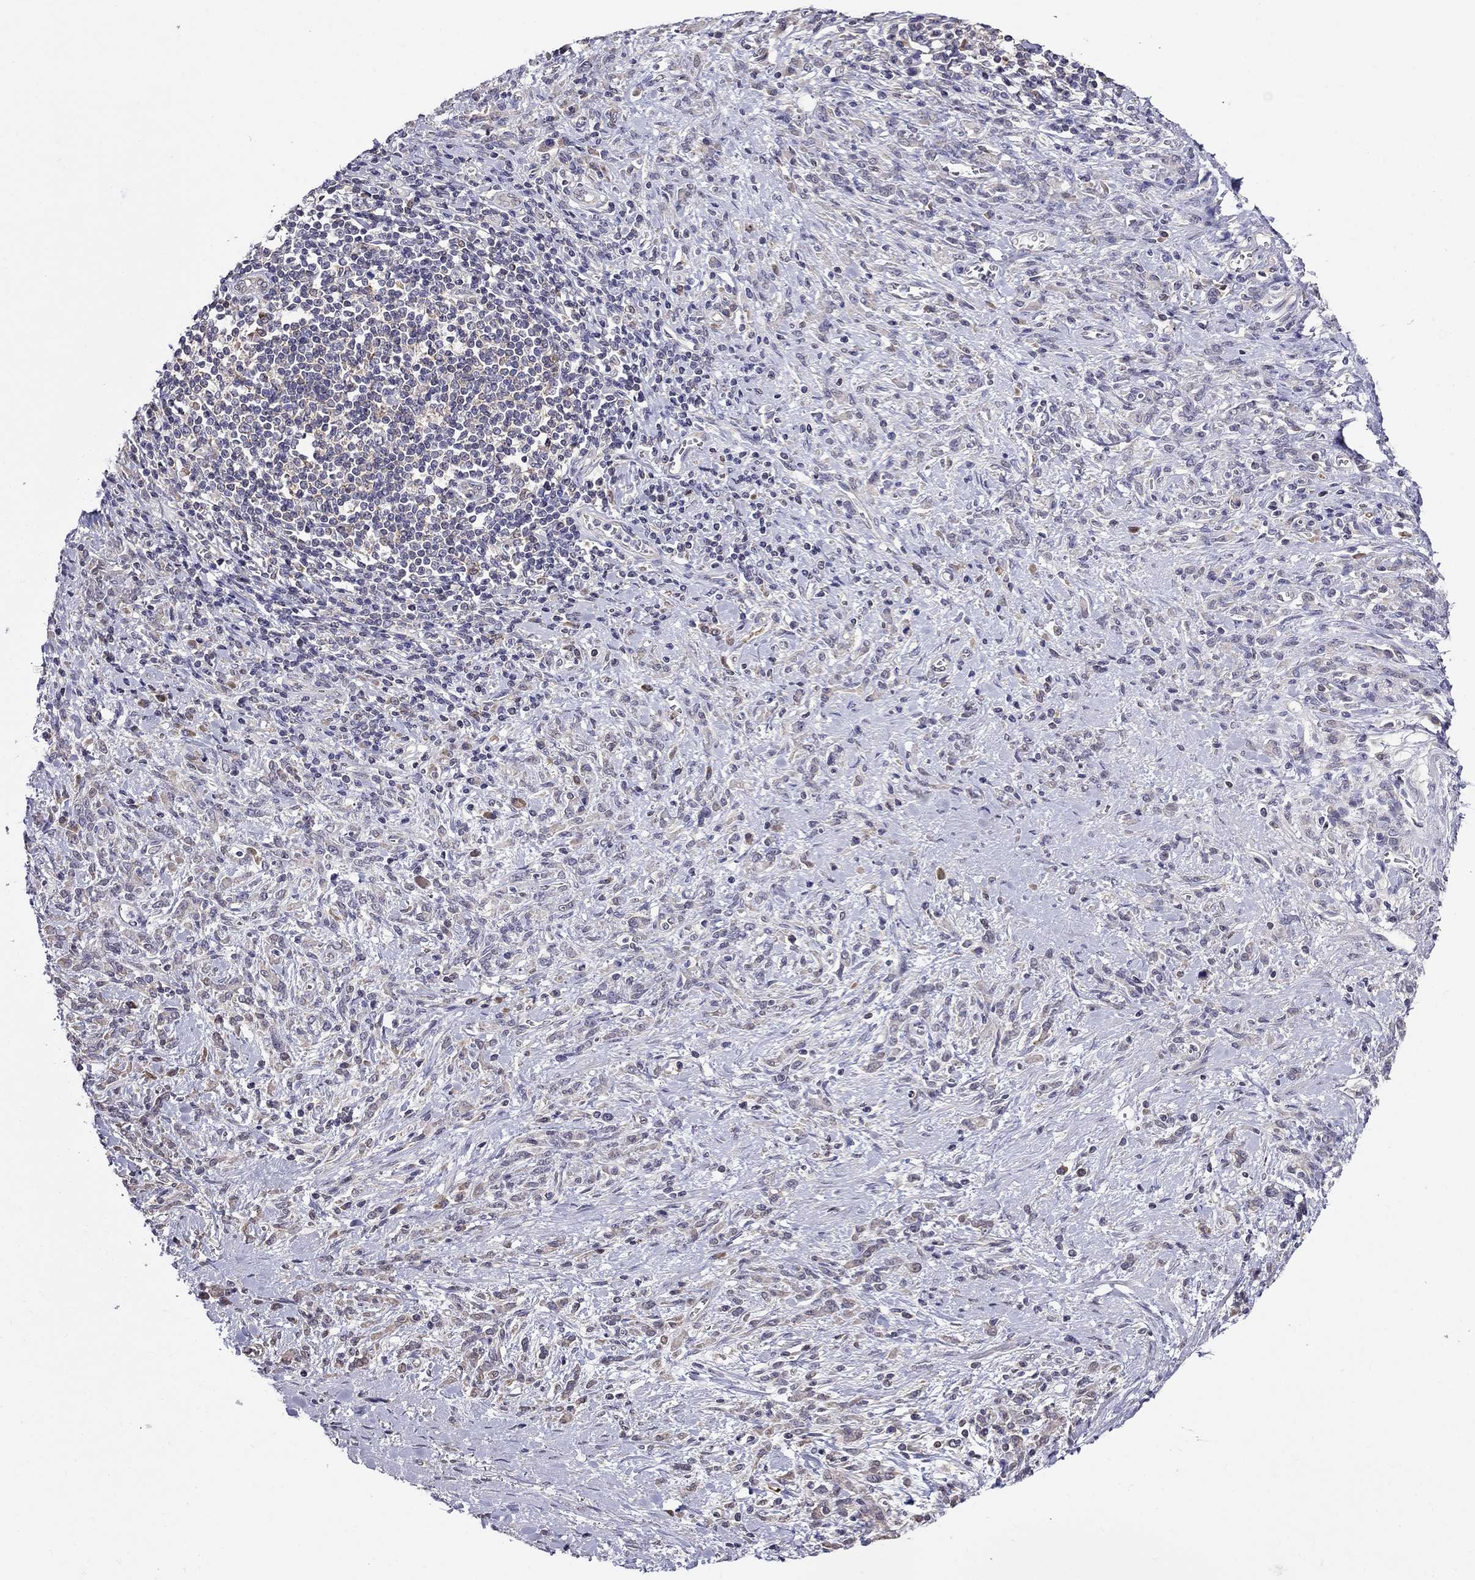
{"staining": {"intensity": "weak", "quantity": "<25%", "location": "cytoplasmic/membranous"}, "tissue": "stomach cancer", "cell_type": "Tumor cells", "image_type": "cancer", "snomed": [{"axis": "morphology", "description": "Adenocarcinoma, NOS"}, {"axis": "topography", "description": "Stomach"}], "caption": "Stomach cancer (adenocarcinoma) was stained to show a protein in brown. There is no significant staining in tumor cells.", "gene": "ADAM28", "patient": {"sex": "female", "age": 57}}